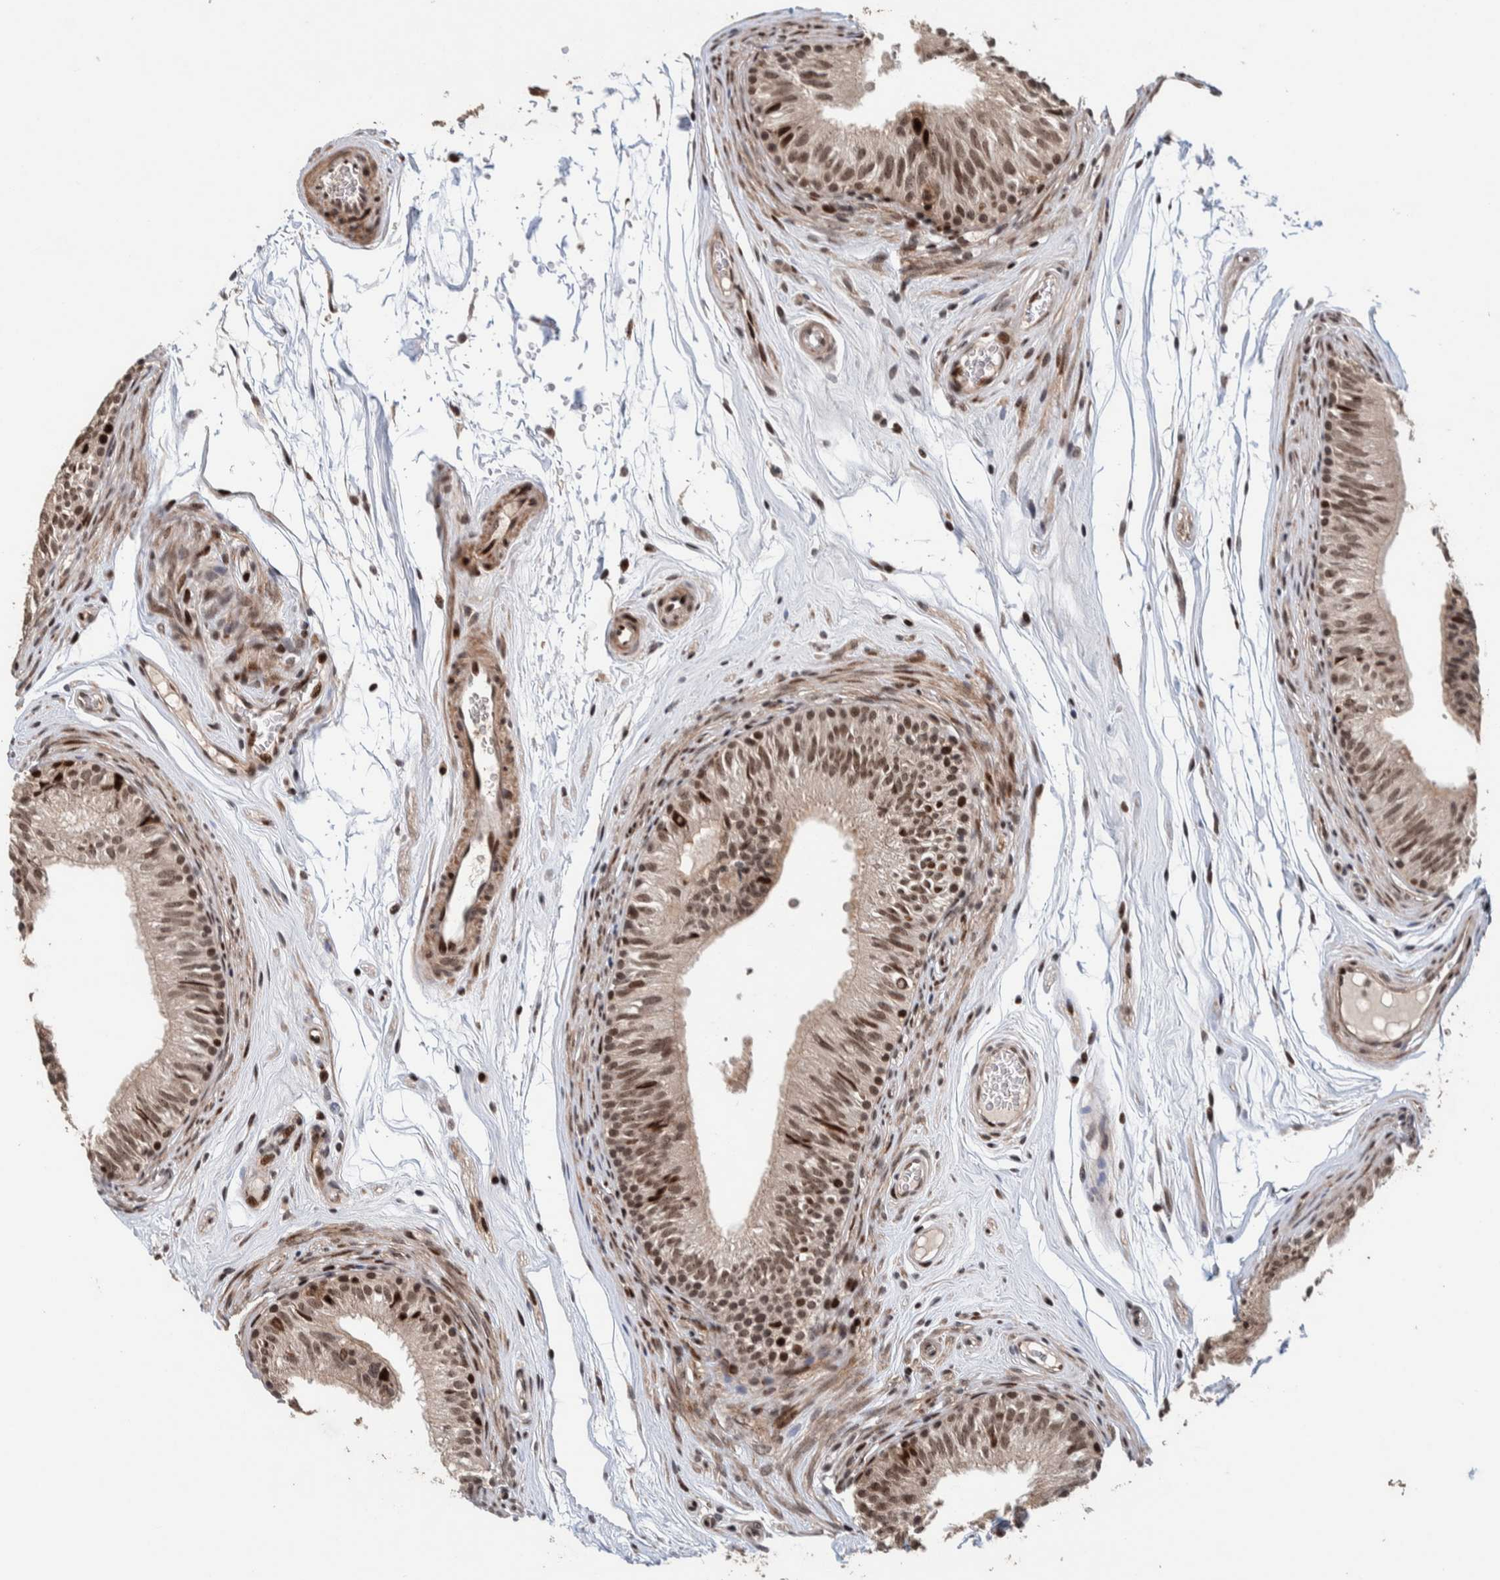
{"staining": {"intensity": "moderate", "quantity": ">75%", "location": "nuclear"}, "tissue": "epididymis", "cell_type": "Glandular cells", "image_type": "normal", "snomed": [{"axis": "morphology", "description": "Normal tissue, NOS"}, {"axis": "topography", "description": "Epididymis"}], "caption": "A high-resolution image shows IHC staining of normal epididymis, which exhibits moderate nuclear staining in about >75% of glandular cells.", "gene": "CHD4", "patient": {"sex": "male", "age": 36}}